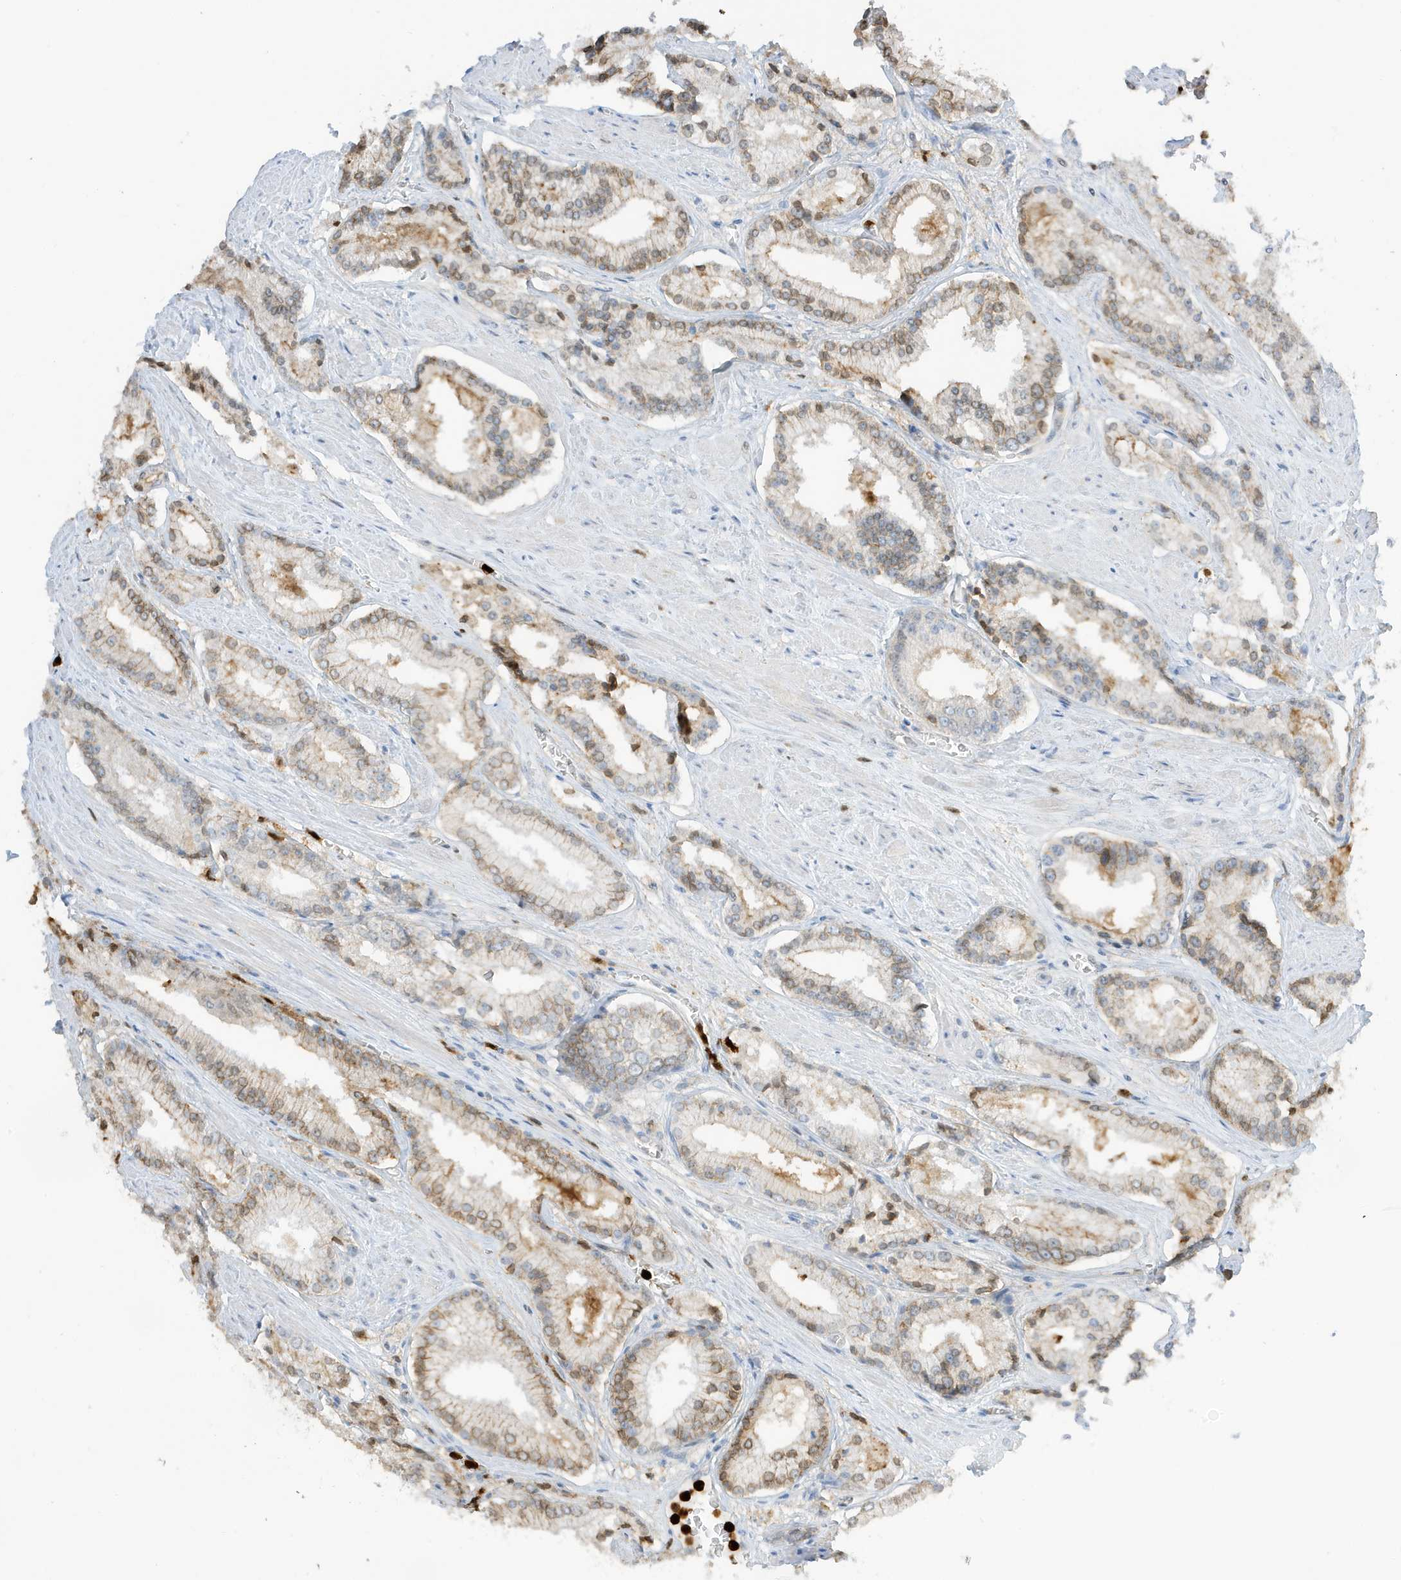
{"staining": {"intensity": "moderate", "quantity": "25%-75%", "location": "cytoplasmic/membranous"}, "tissue": "prostate cancer", "cell_type": "Tumor cells", "image_type": "cancer", "snomed": [{"axis": "morphology", "description": "Adenocarcinoma, Low grade"}, {"axis": "topography", "description": "Prostate"}], "caption": "Tumor cells show medium levels of moderate cytoplasmic/membranous positivity in approximately 25%-75% of cells in human prostate cancer.", "gene": "GCA", "patient": {"sex": "male", "age": 54}}